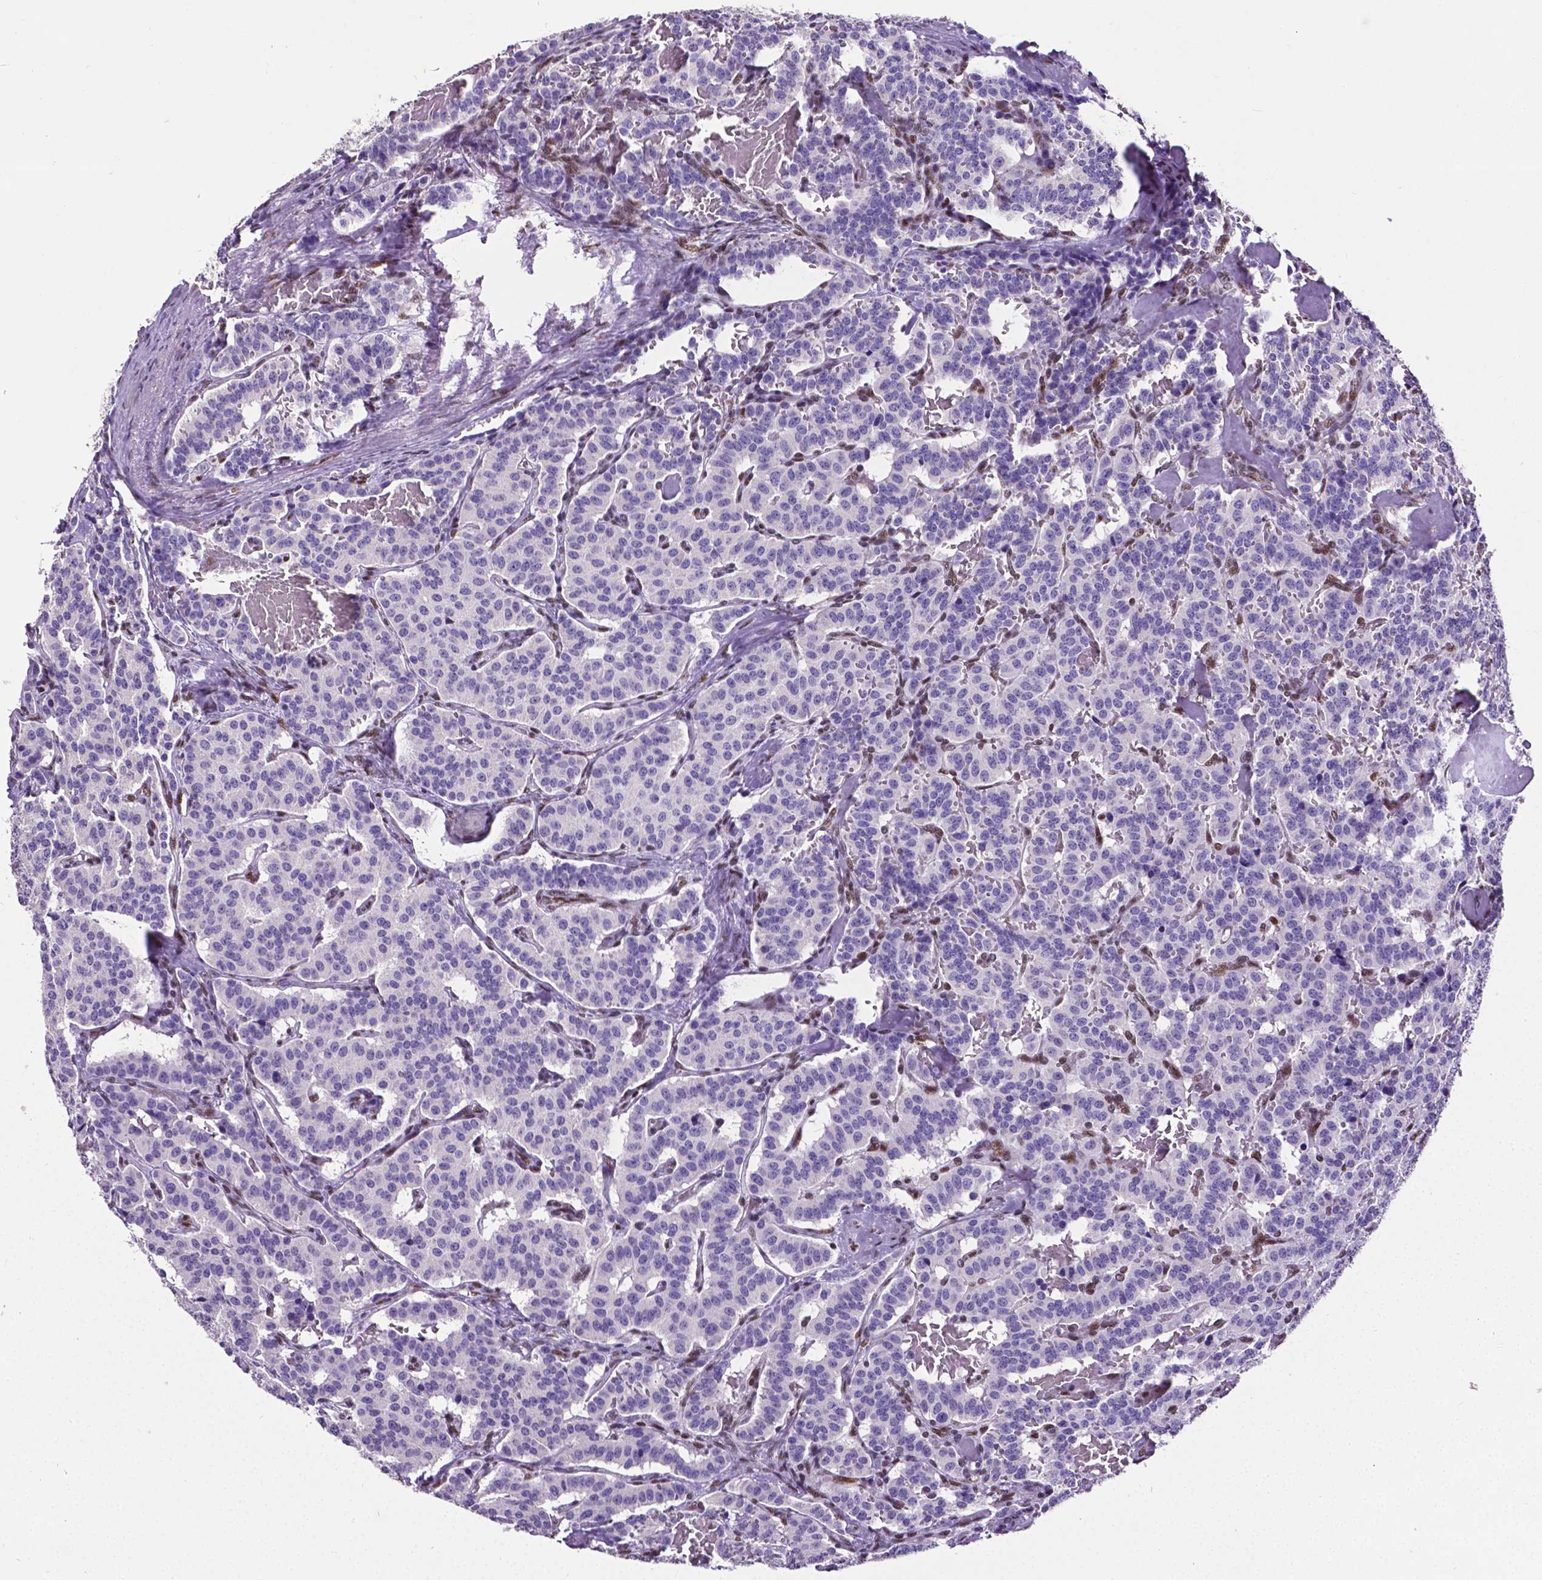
{"staining": {"intensity": "negative", "quantity": "none", "location": "none"}, "tissue": "carcinoid", "cell_type": "Tumor cells", "image_type": "cancer", "snomed": [{"axis": "morphology", "description": "Carcinoid, malignant, NOS"}, {"axis": "topography", "description": "Lung"}], "caption": "A histopathology image of carcinoid (malignant) stained for a protein shows no brown staining in tumor cells.", "gene": "REST", "patient": {"sex": "female", "age": 46}}